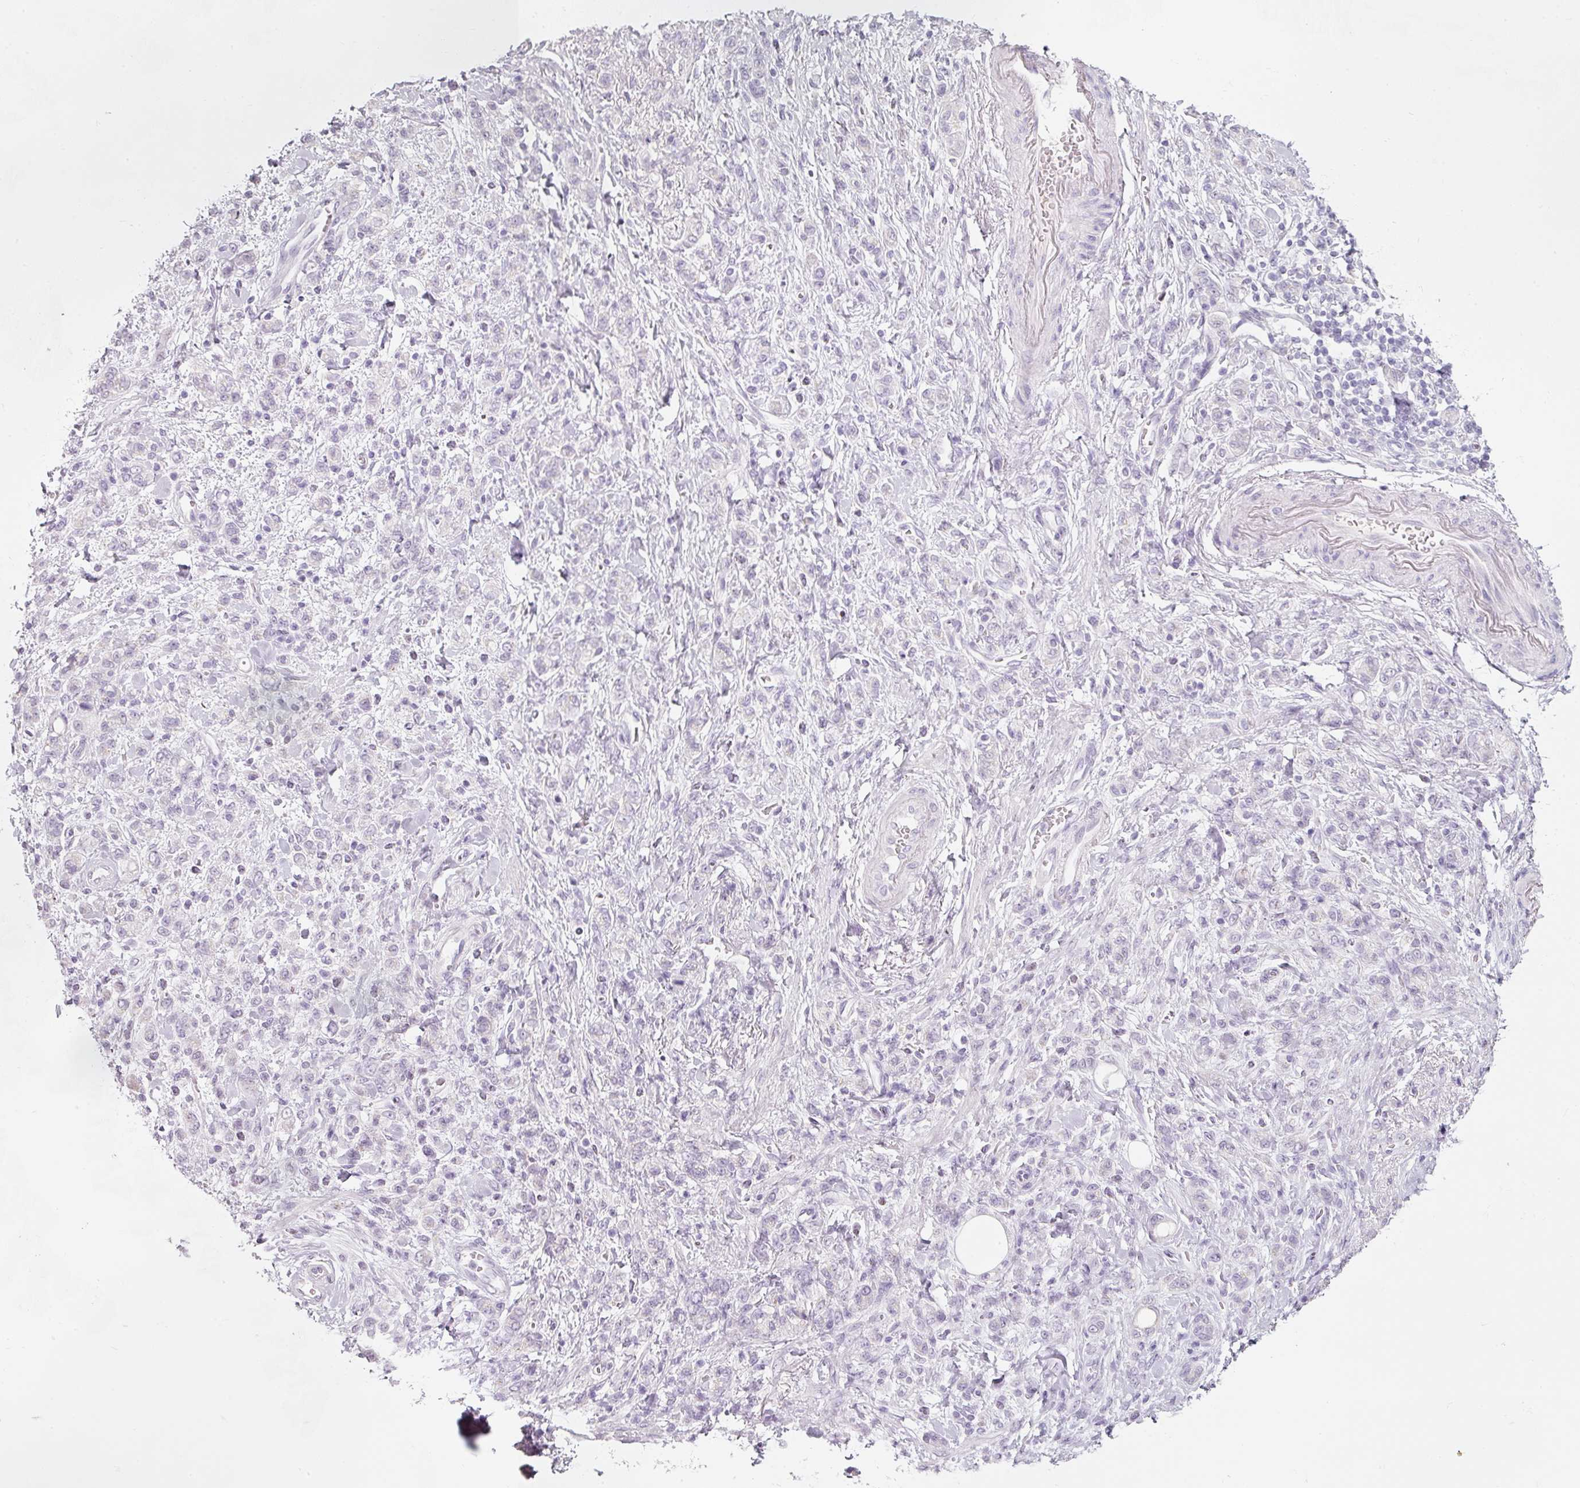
{"staining": {"intensity": "negative", "quantity": "none", "location": "none"}, "tissue": "stomach cancer", "cell_type": "Tumor cells", "image_type": "cancer", "snomed": [{"axis": "morphology", "description": "Adenocarcinoma, NOS"}, {"axis": "topography", "description": "Stomach"}], "caption": "Immunohistochemical staining of human stomach cancer (adenocarcinoma) shows no significant positivity in tumor cells.", "gene": "ENSG00000206549", "patient": {"sex": "male", "age": 77}}